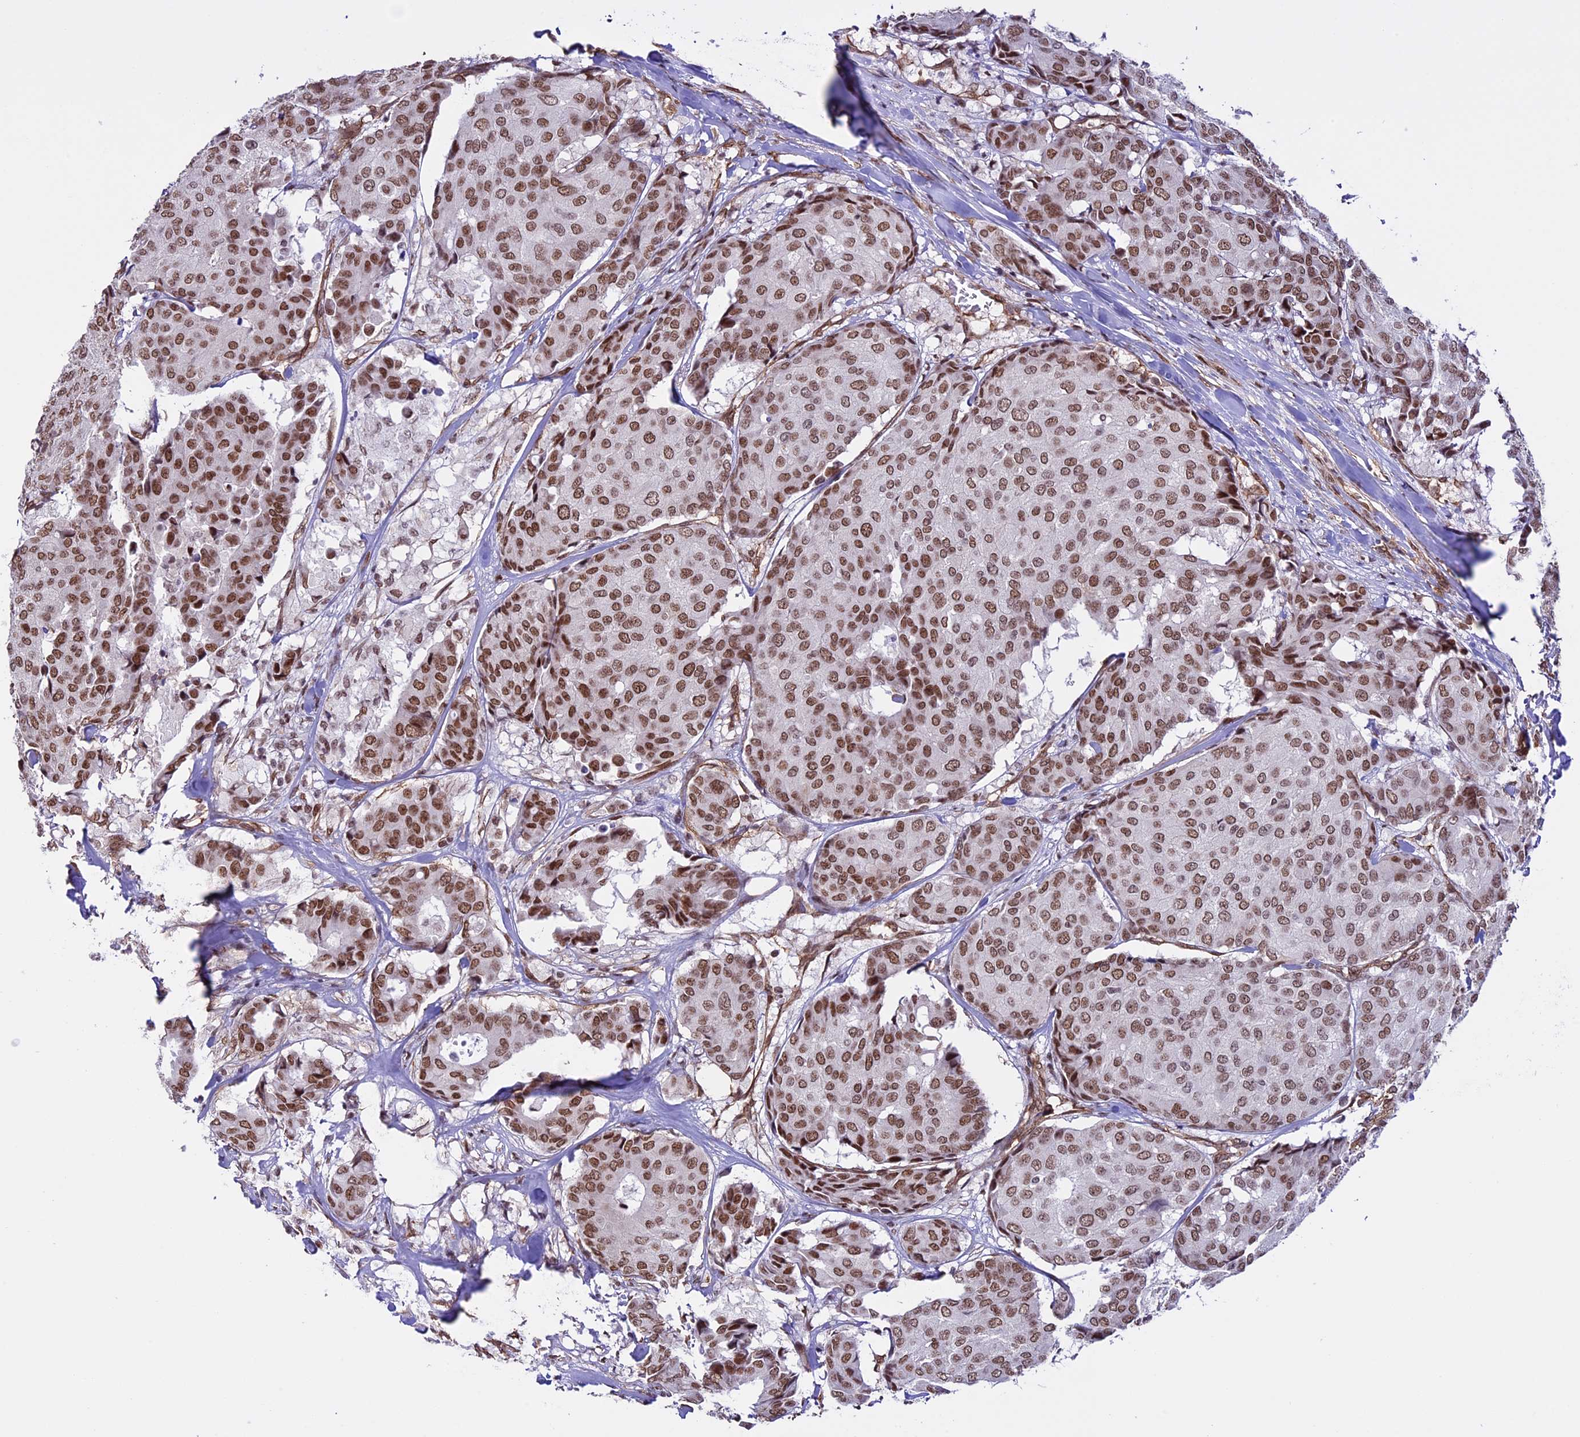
{"staining": {"intensity": "moderate", "quantity": ">75%", "location": "nuclear"}, "tissue": "breast cancer", "cell_type": "Tumor cells", "image_type": "cancer", "snomed": [{"axis": "morphology", "description": "Duct carcinoma"}, {"axis": "topography", "description": "Breast"}], "caption": "About >75% of tumor cells in human invasive ductal carcinoma (breast) reveal moderate nuclear protein staining as visualized by brown immunohistochemical staining.", "gene": "MPHOSPH8", "patient": {"sex": "female", "age": 75}}